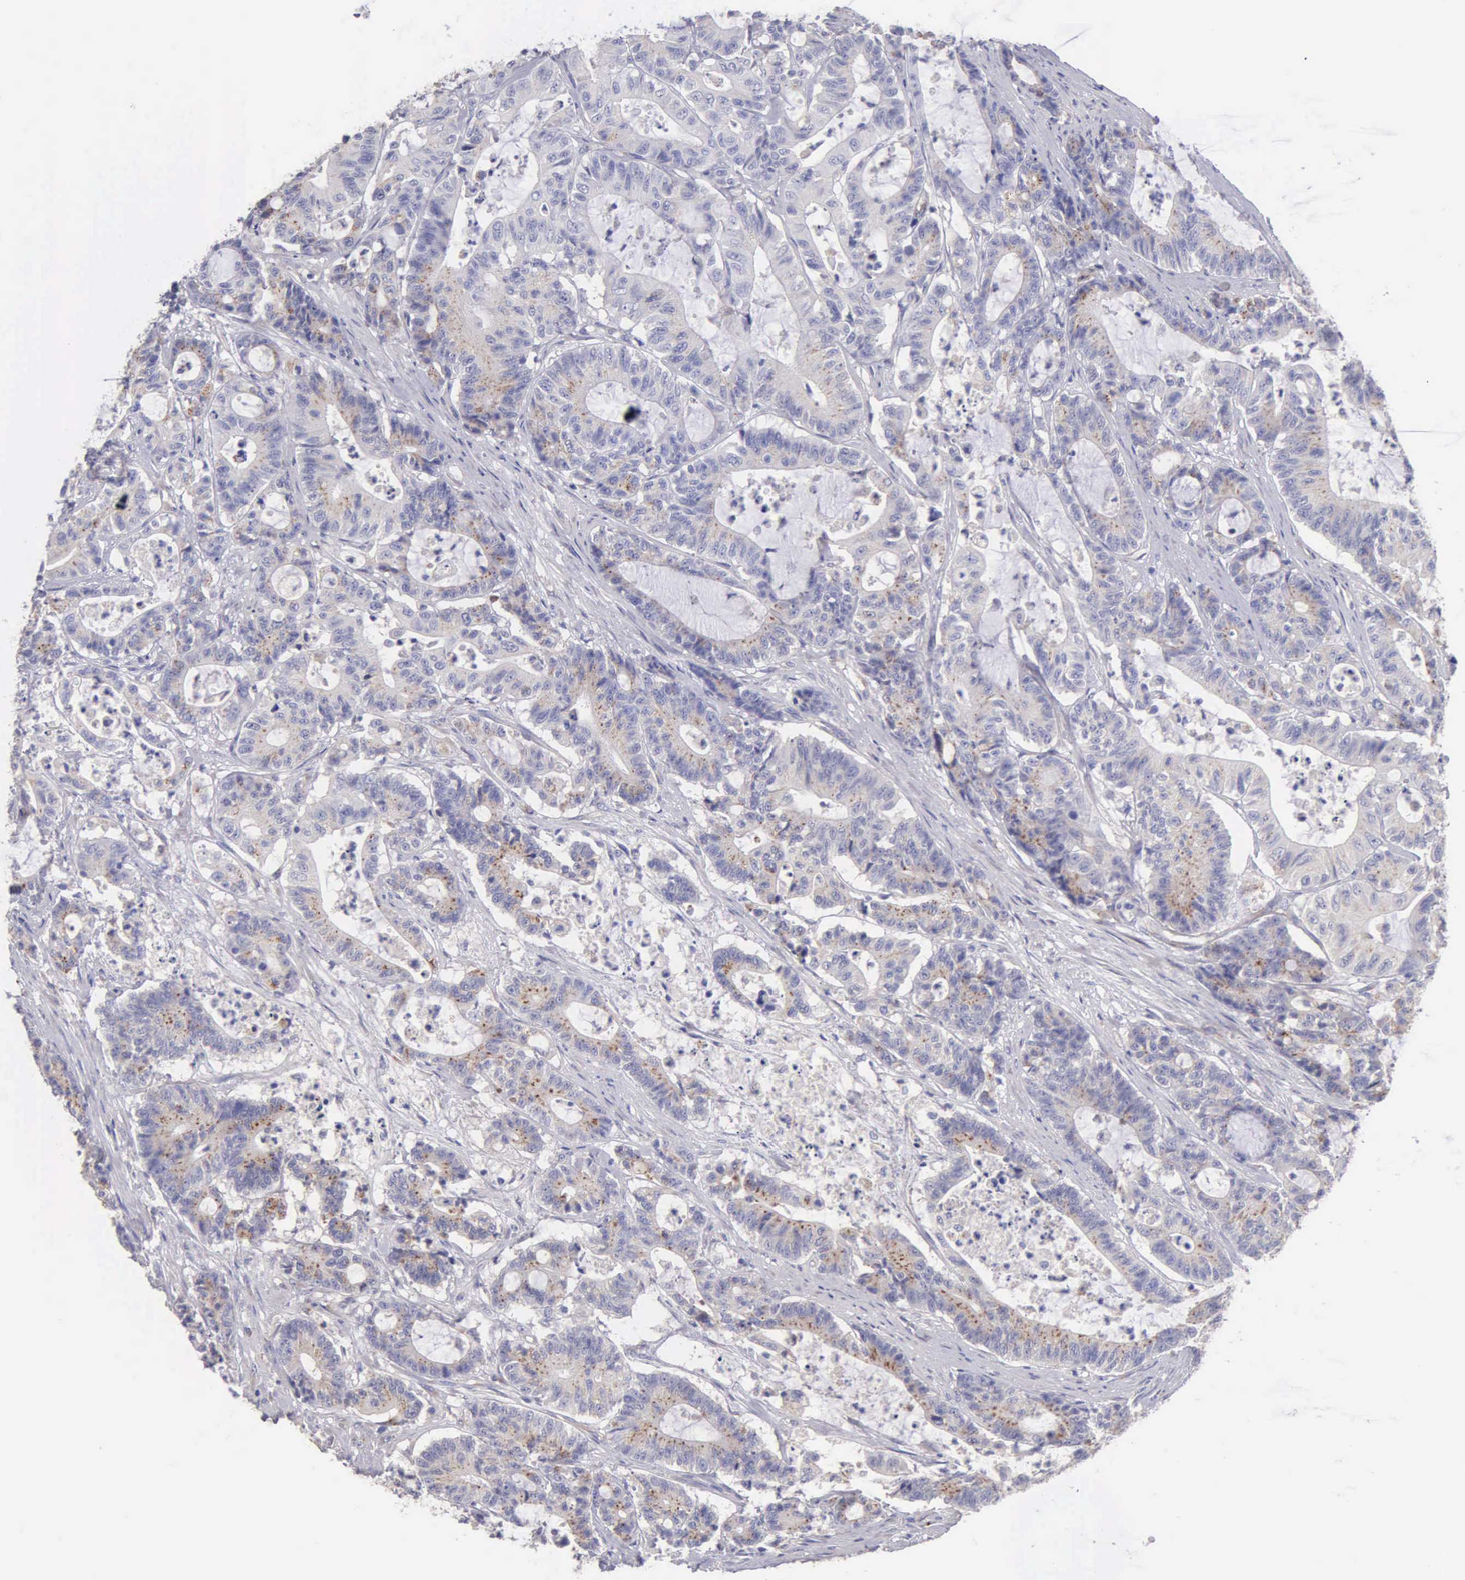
{"staining": {"intensity": "weak", "quantity": "25%-75%", "location": "cytoplasmic/membranous"}, "tissue": "colorectal cancer", "cell_type": "Tumor cells", "image_type": "cancer", "snomed": [{"axis": "morphology", "description": "Adenocarcinoma, NOS"}, {"axis": "topography", "description": "Colon"}], "caption": "A photomicrograph of adenocarcinoma (colorectal) stained for a protein reveals weak cytoplasmic/membranous brown staining in tumor cells.", "gene": "APP", "patient": {"sex": "female", "age": 84}}